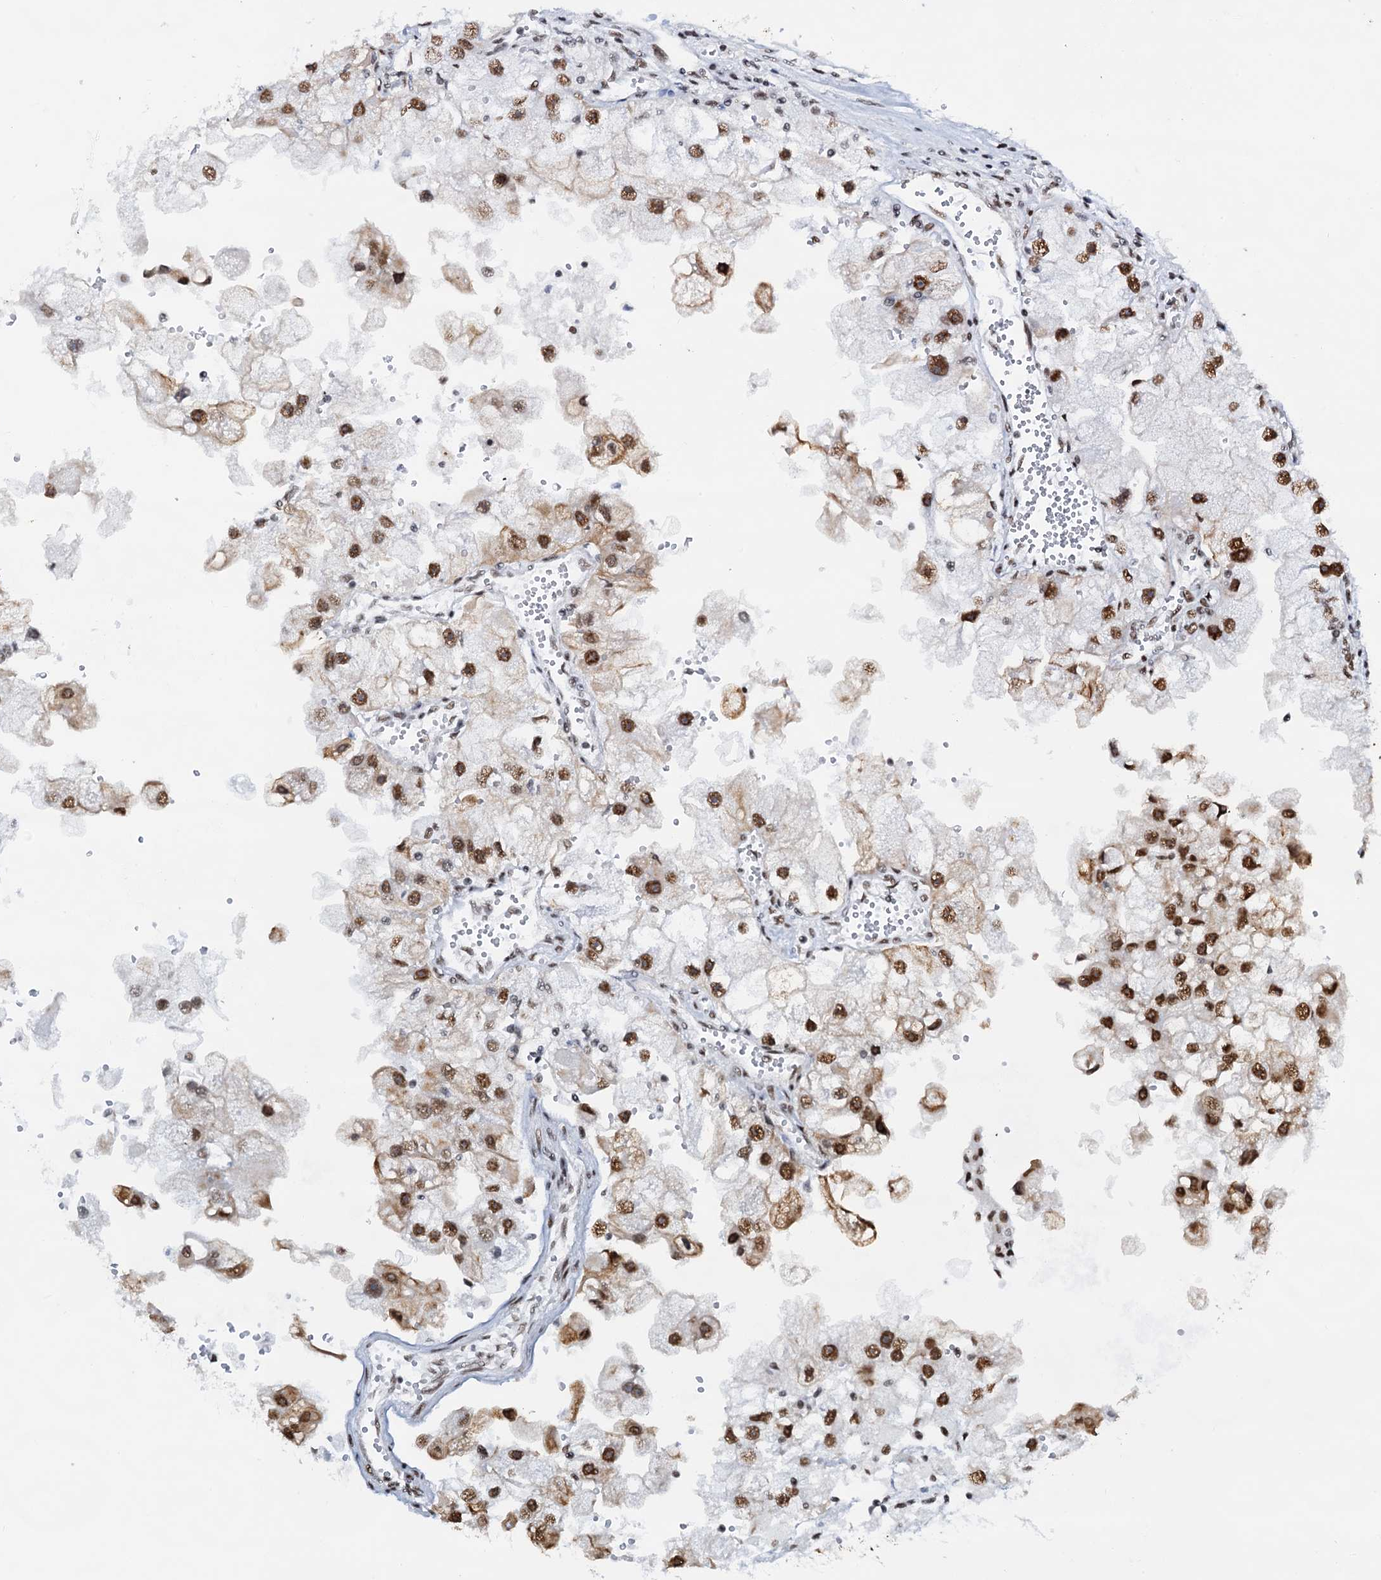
{"staining": {"intensity": "moderate", "quantity": ">75%", "location": "nuclear"}, "tissue": "renal cancer", "cell_type": "Tumor cells", "image_type": "cancer", "snomed": [{"axis": "morphology", "description": "Adenocarcinoma, NOS"}, {"axis": "topography", "description": "Kidney"}], "caption": "Immunohistochemistry micrograph of human adenocarcinoma (renal) stained for a protein (brown), which demonstrates medium levels of moderate nuclear staining in about >75% of tumor cells.", "gene": "ZNF609", "patient": {"sex": "male", "age": 63}}